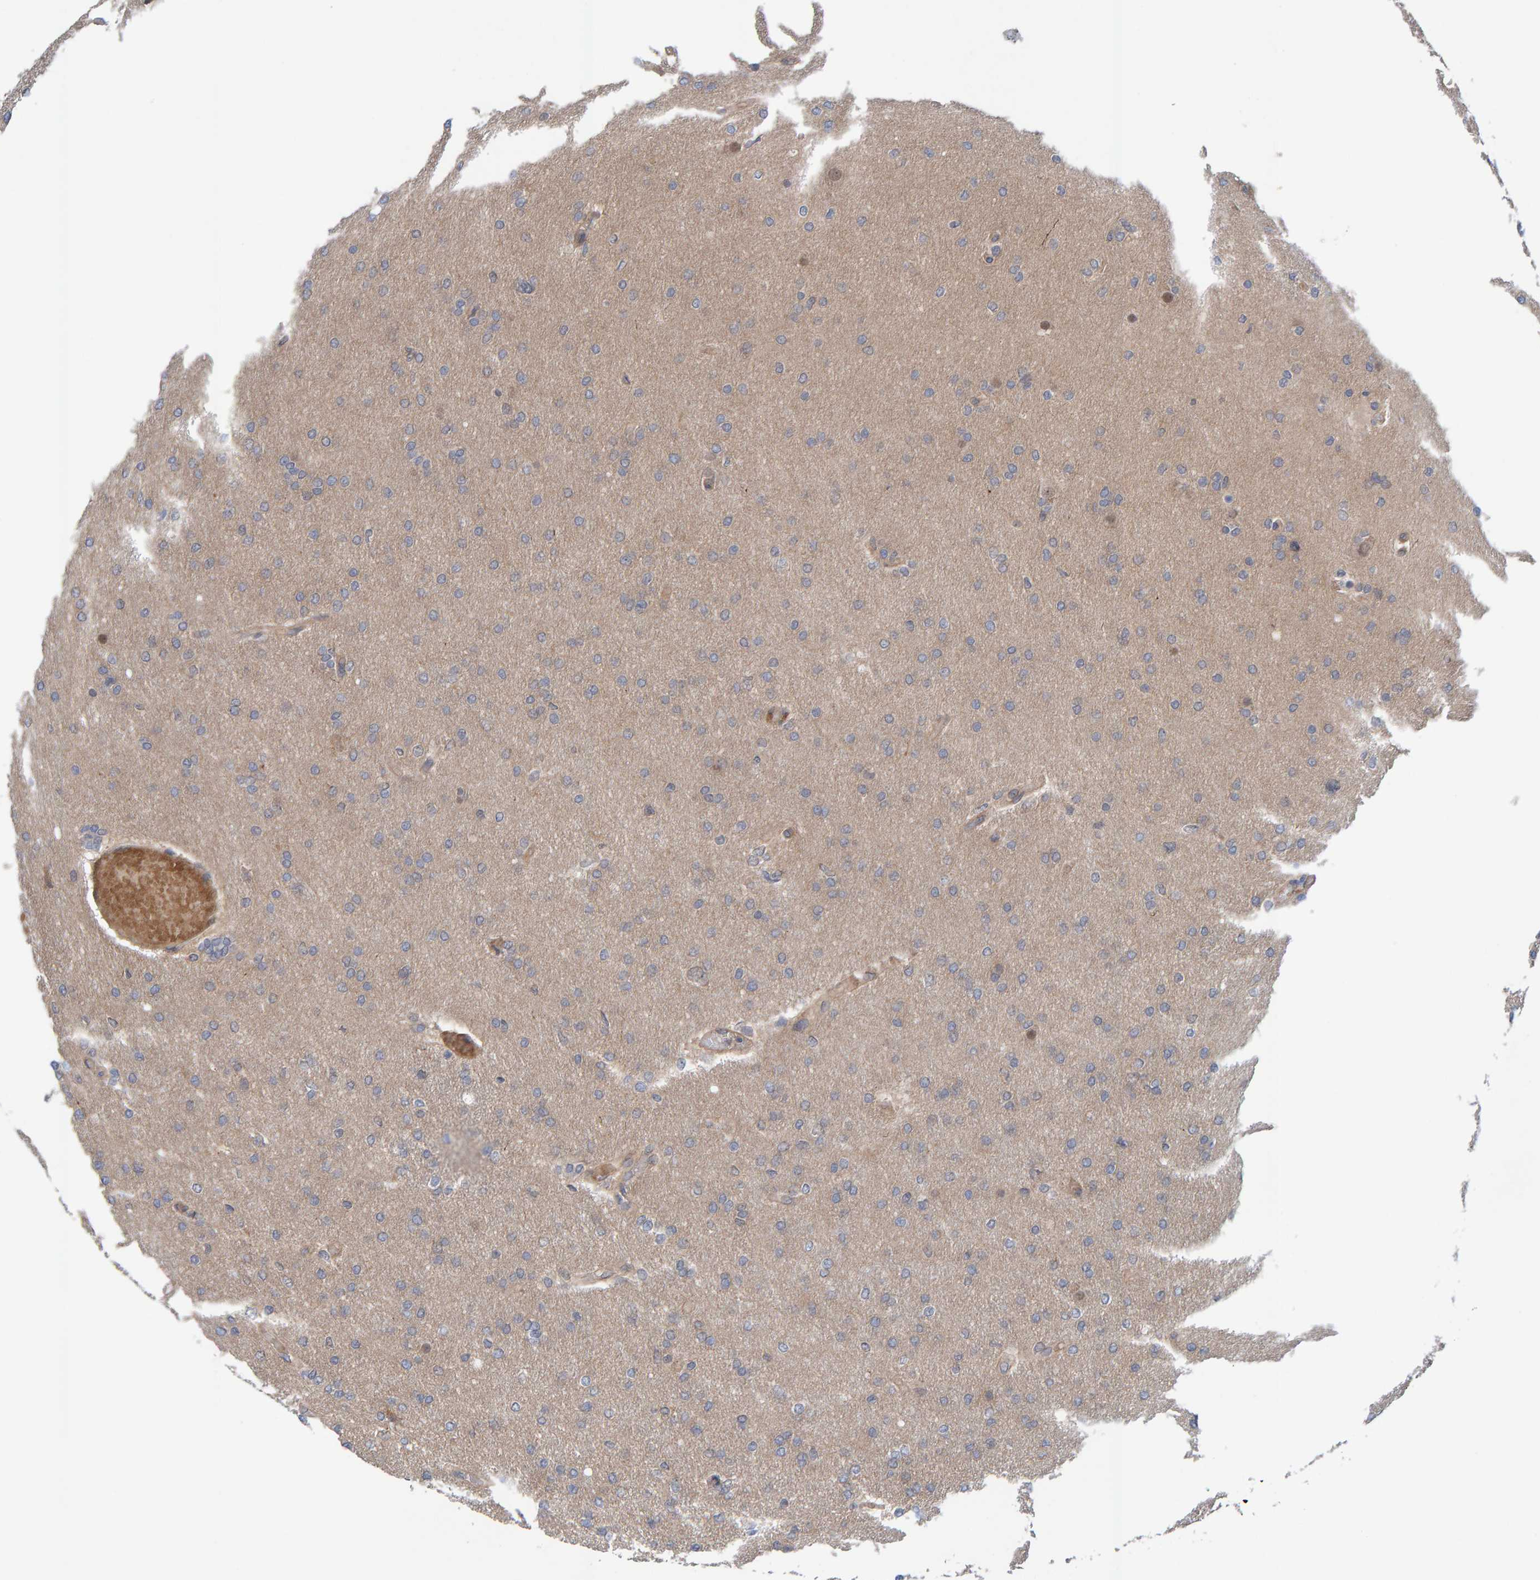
{"staining": {"intensity": "weak", "quantity": "<25%", "location": "cytoplasmic/membranous"}, "tissue": "glioma", "cell_type": "Tumor cells", "image_type": "cancer", "snomed": [{"axis": "morphology", "description": "Glioma, malignant, High grade"}, {"axis": "topography", "description": "Cerebral cortex"}], "caption": "An immunohistochemistry photomicrograph of glioma is shown. There is no staining in tumor cells of glioma. Nuclei are stained in blue.", "gene": "LRSAM1", "patient": {"sex": "female", "age": 36}}